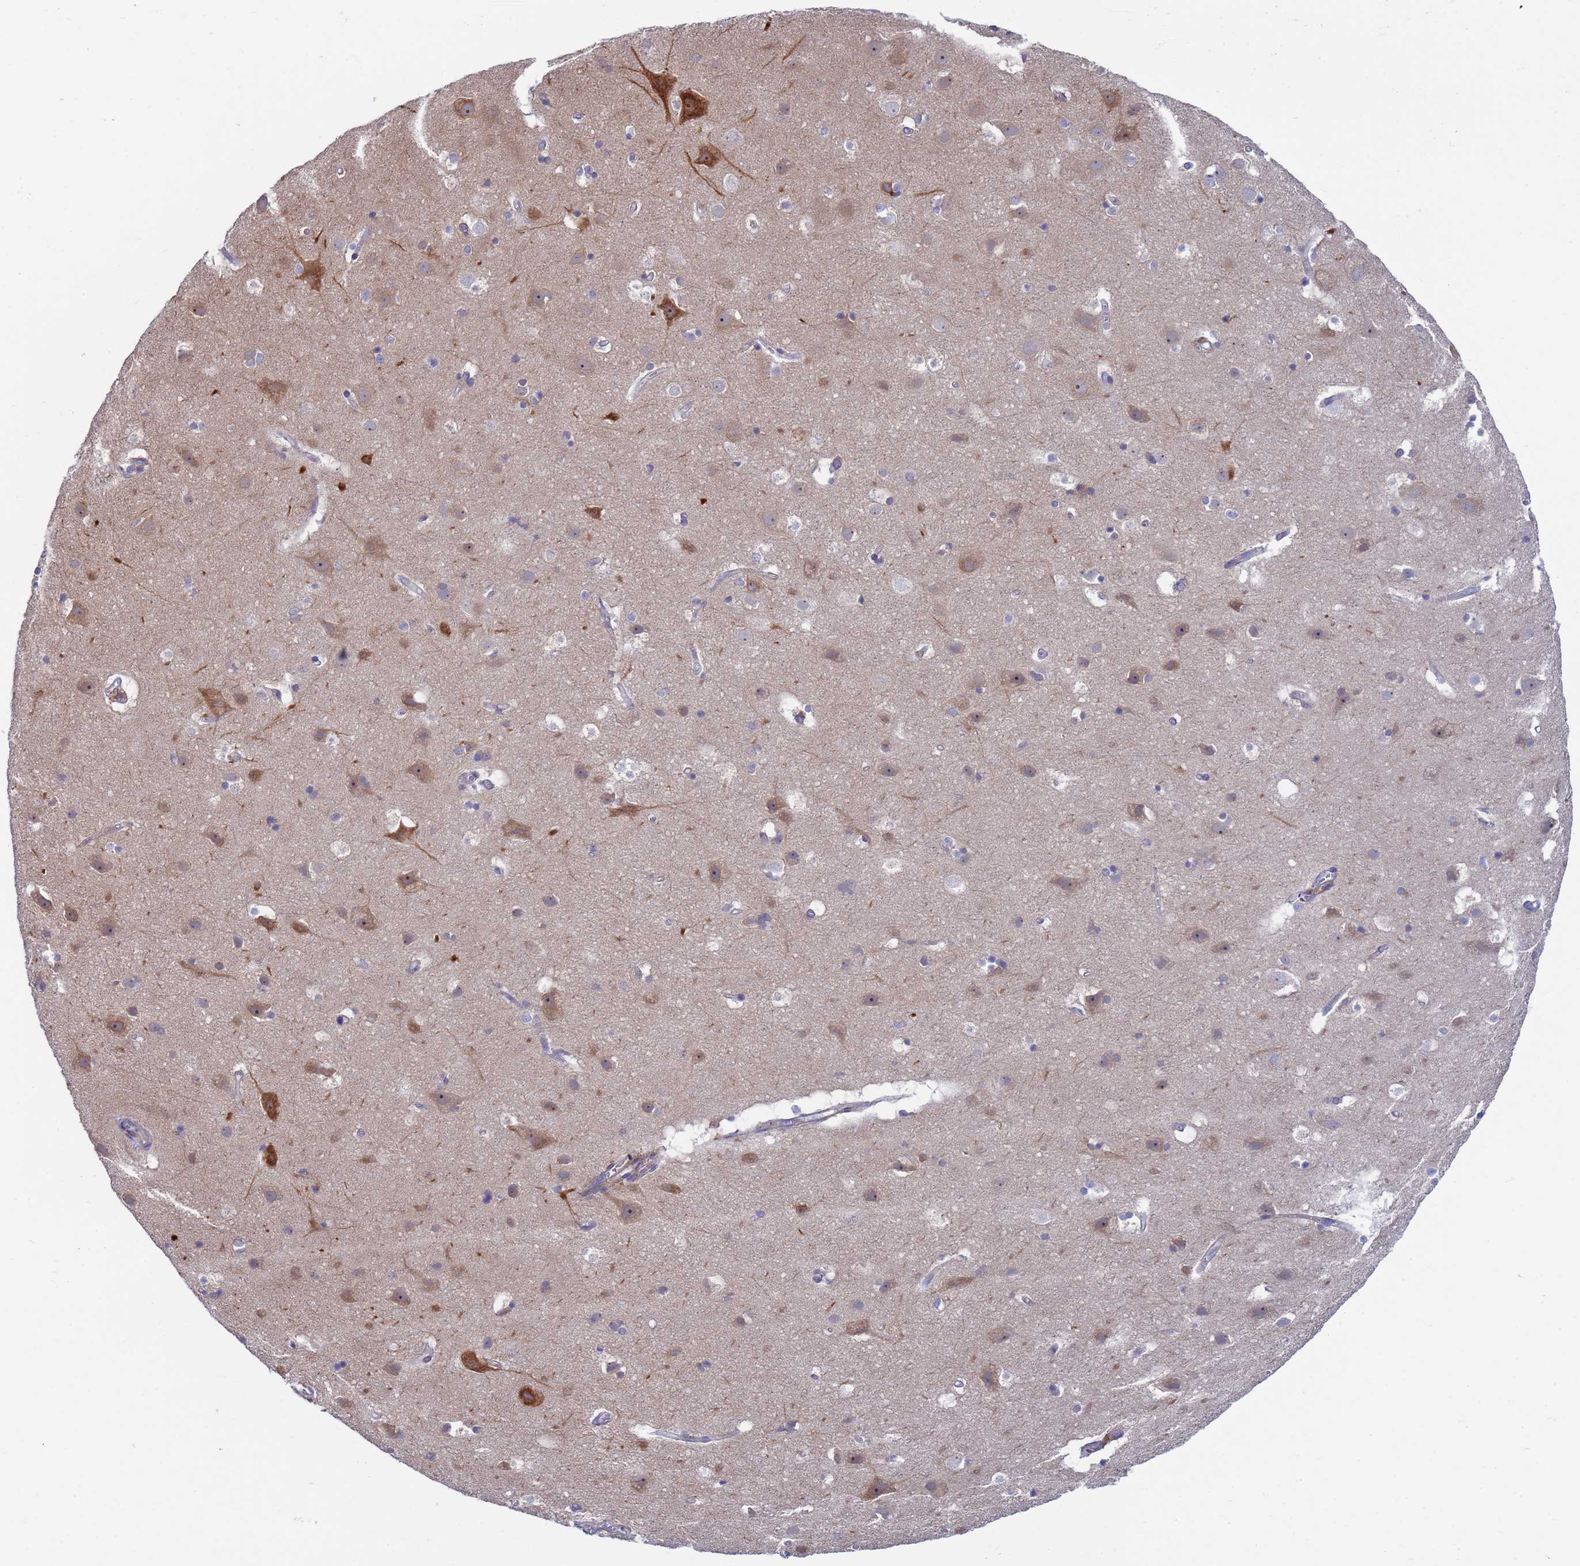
{"staining": {"intensity": "weak", "quantity": "<25%", "location": "cytoplasmic/membranous"}, "tissue": "cerebral cortex", "cell_type": "Endothelial cells", "image_type": "normal", "snomed": [{"axis": "morphology", "description": "Normal tissue, NOS"}, {"axis": "topography", "description": "Cerebral cortex"}], "caption": "Benign cerebral cortex was stained to show a protein in brown. There is no significant positivity in endothelial cells. The staining was performed using DAB (3,3'-diaminobenzidine) to visualize the protein expression in brown, while the nuclei were stained in blue with hematoxylin (Magnification: 20x).", "gene": "ENOSF1", "patient": {"sex": "male", "age": 54}}